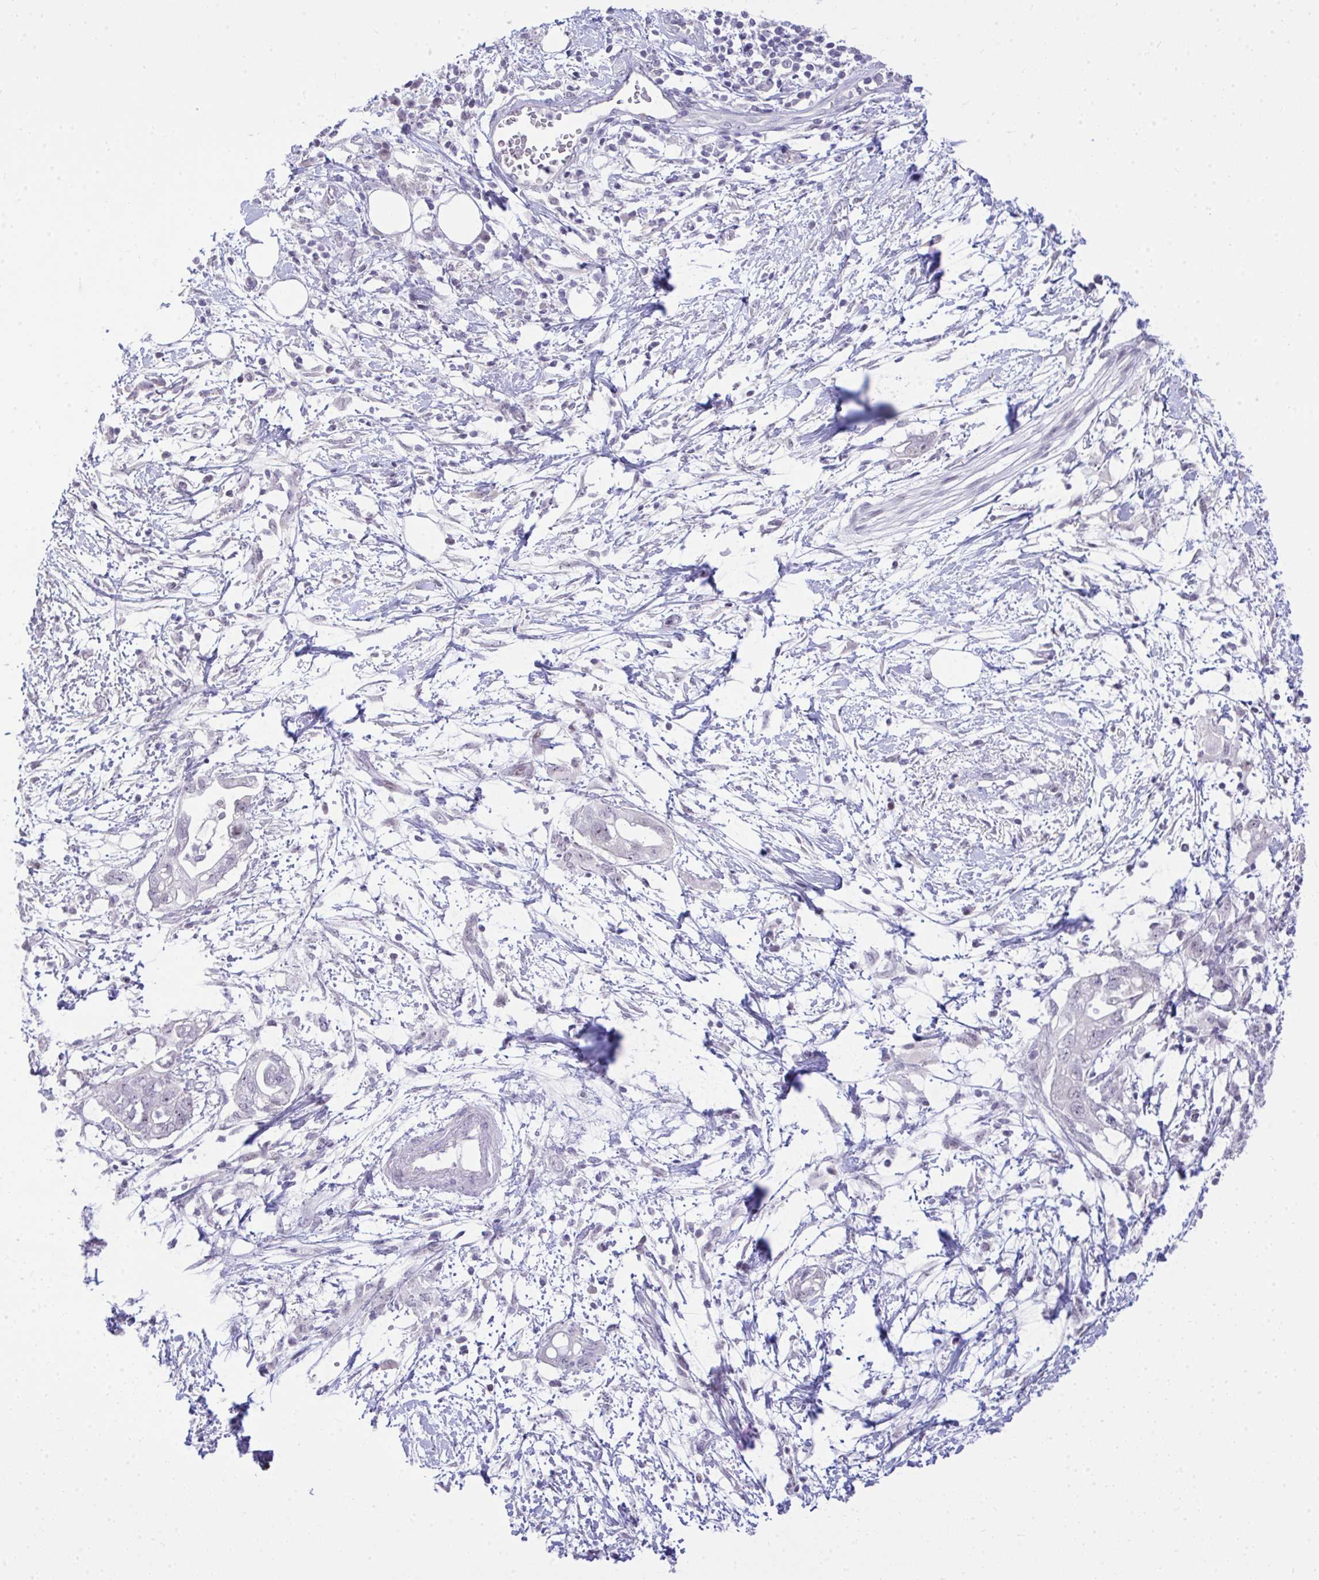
{"staining": {"intensity": "negative", "quantity": "none", "location": "none"}, "tissue": "pancreatic cancer", "cell_type": "Tumor cells", "image_type": "cancer", "snomed": [{"axis": "morphology", "description": "Adenocarcinoma, NOS"}, {"axis": "topography", "description": "Pancreas"}], "caption": "DAB immunohistochemical staining of adenocarcinoma (pancreatic) demonstrates no significant positivity in tumor cells.", "gene": "EID3", "patient": {"sex": "female", "age": 72}}